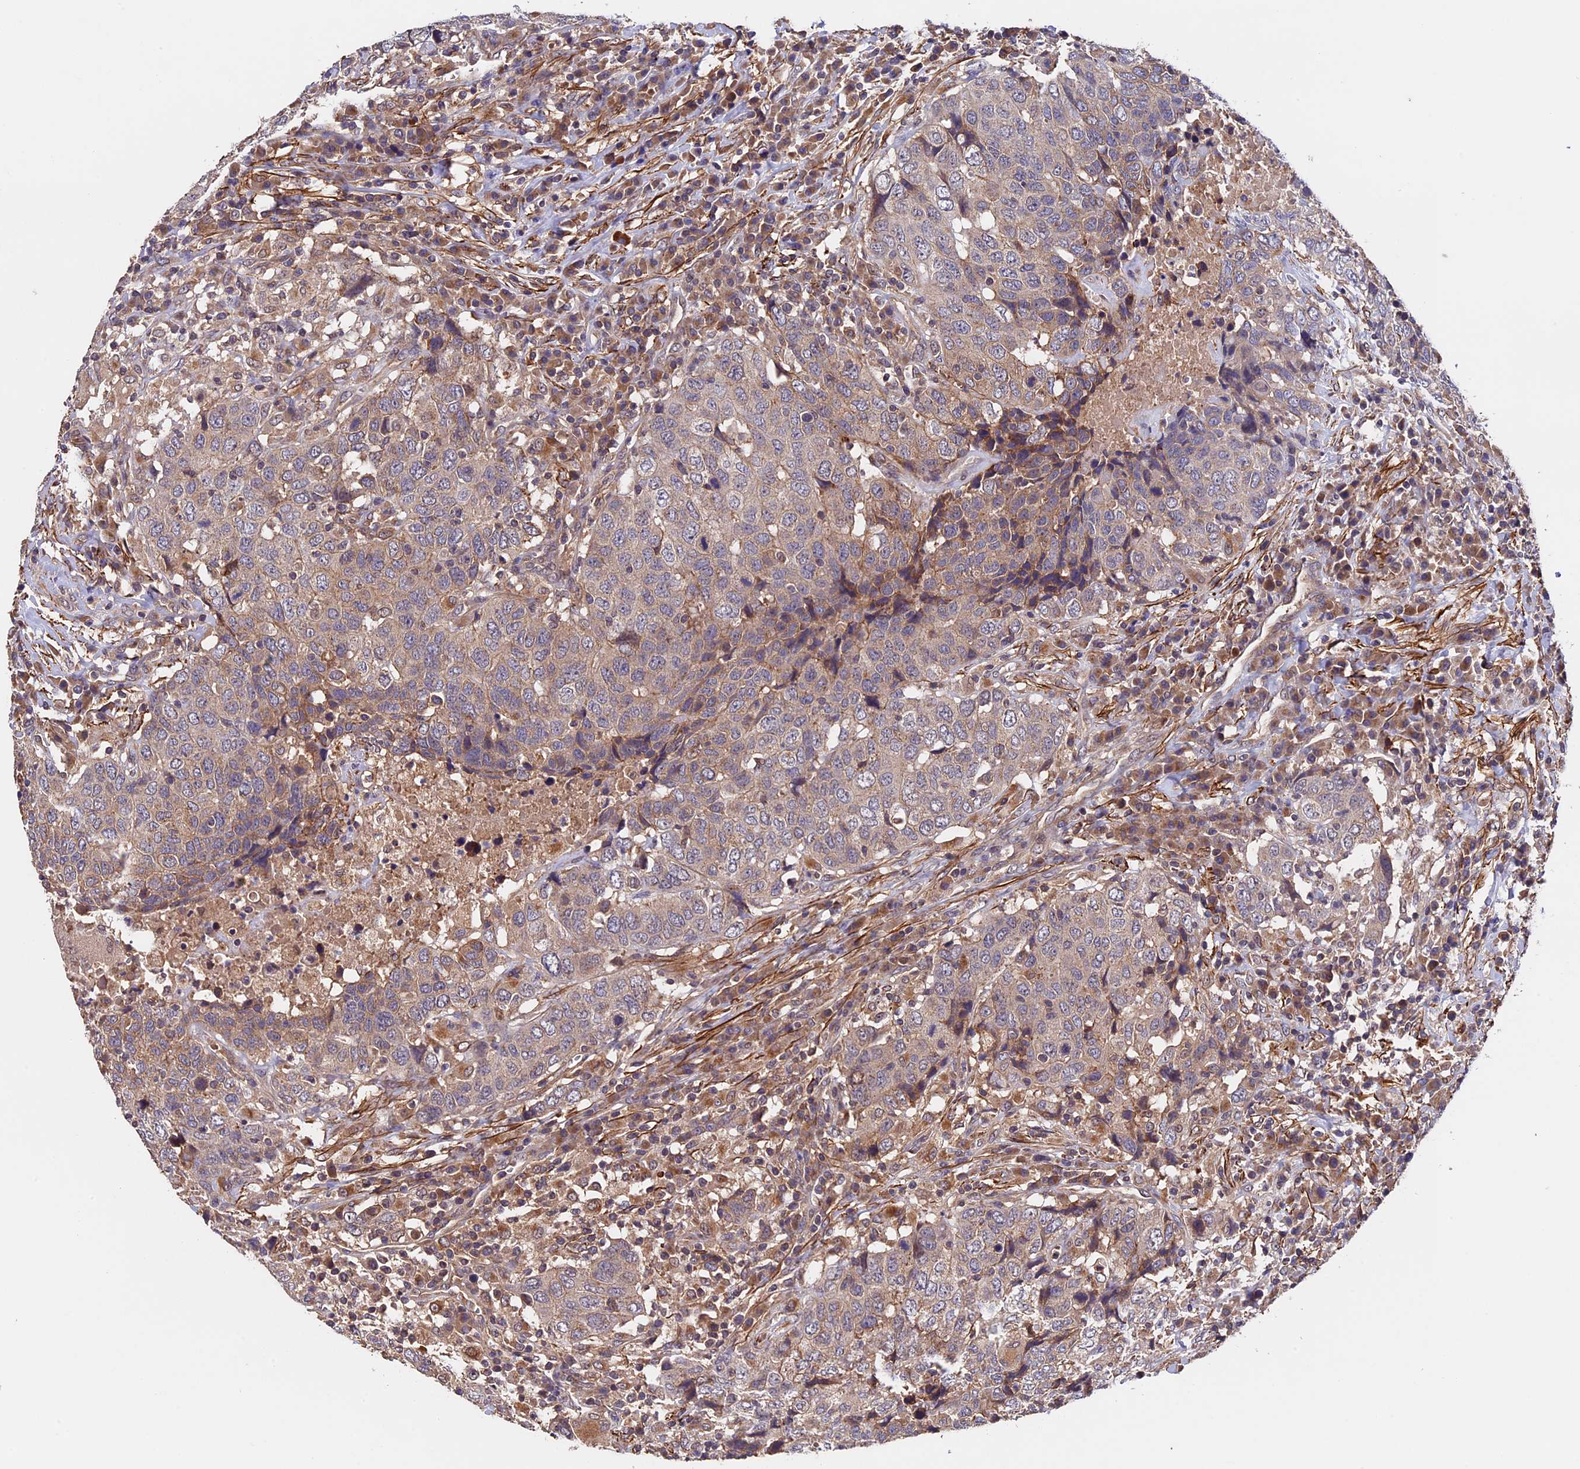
{"staining": {"intensity": "weak", "quantity": "25%-75%", "location": "cytoplasmic/membranous"}, "tissue": "head and neck cancer", "cell_type": "Tumor cells", "image_type": "cancer", "snomed": [{"axis": "morphology", "description": "Squamous cell carcinoma, NOS"}, {"axis": "topography", "description": "Head-Neck"}], "caption": "A photomicrograph of head and neck cancer stained for a protein shows weak cytoplasmic/membranous brown staining in tumor cells.", "gene": "SLC9A5", "patient": {"sex": "male", "age": 66}}